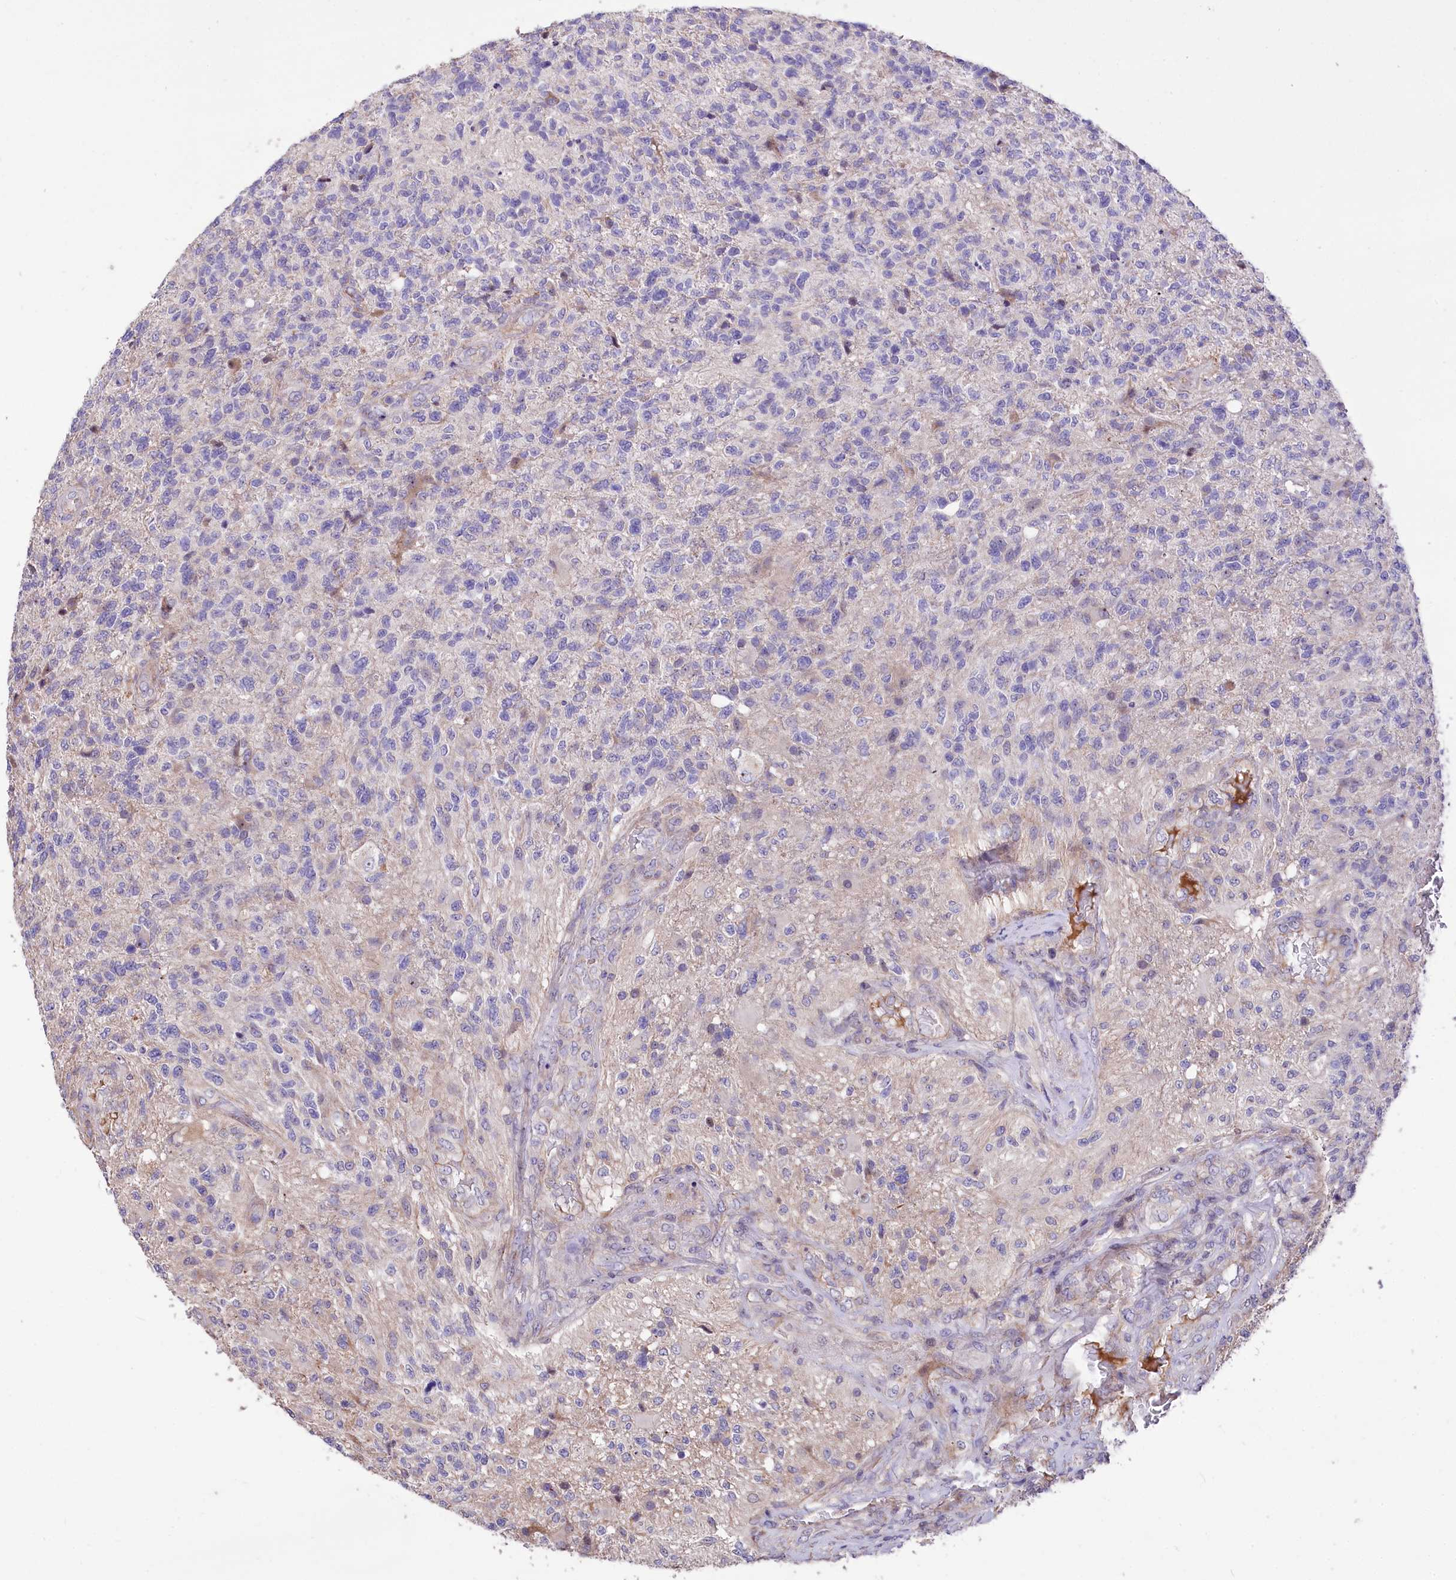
{"staining": {"intensity": "negative", "quantity": "none", "location": "none"}, "tissue": "glioma", "cell_type": "Tumor cells", "image_type": "cancer", "snomed": [{"axis": "morphology", "description": "Glioma, malignant, High grade"}, {"axis": "topography", "description": "Brain"}], "caption": "Immunohistochemical staining of human malignant glioma (high-grade) displays no significant positivity in tumor cells.", "gene": "RPUSD3", "patient": {"sex": "male", "age": 56}}